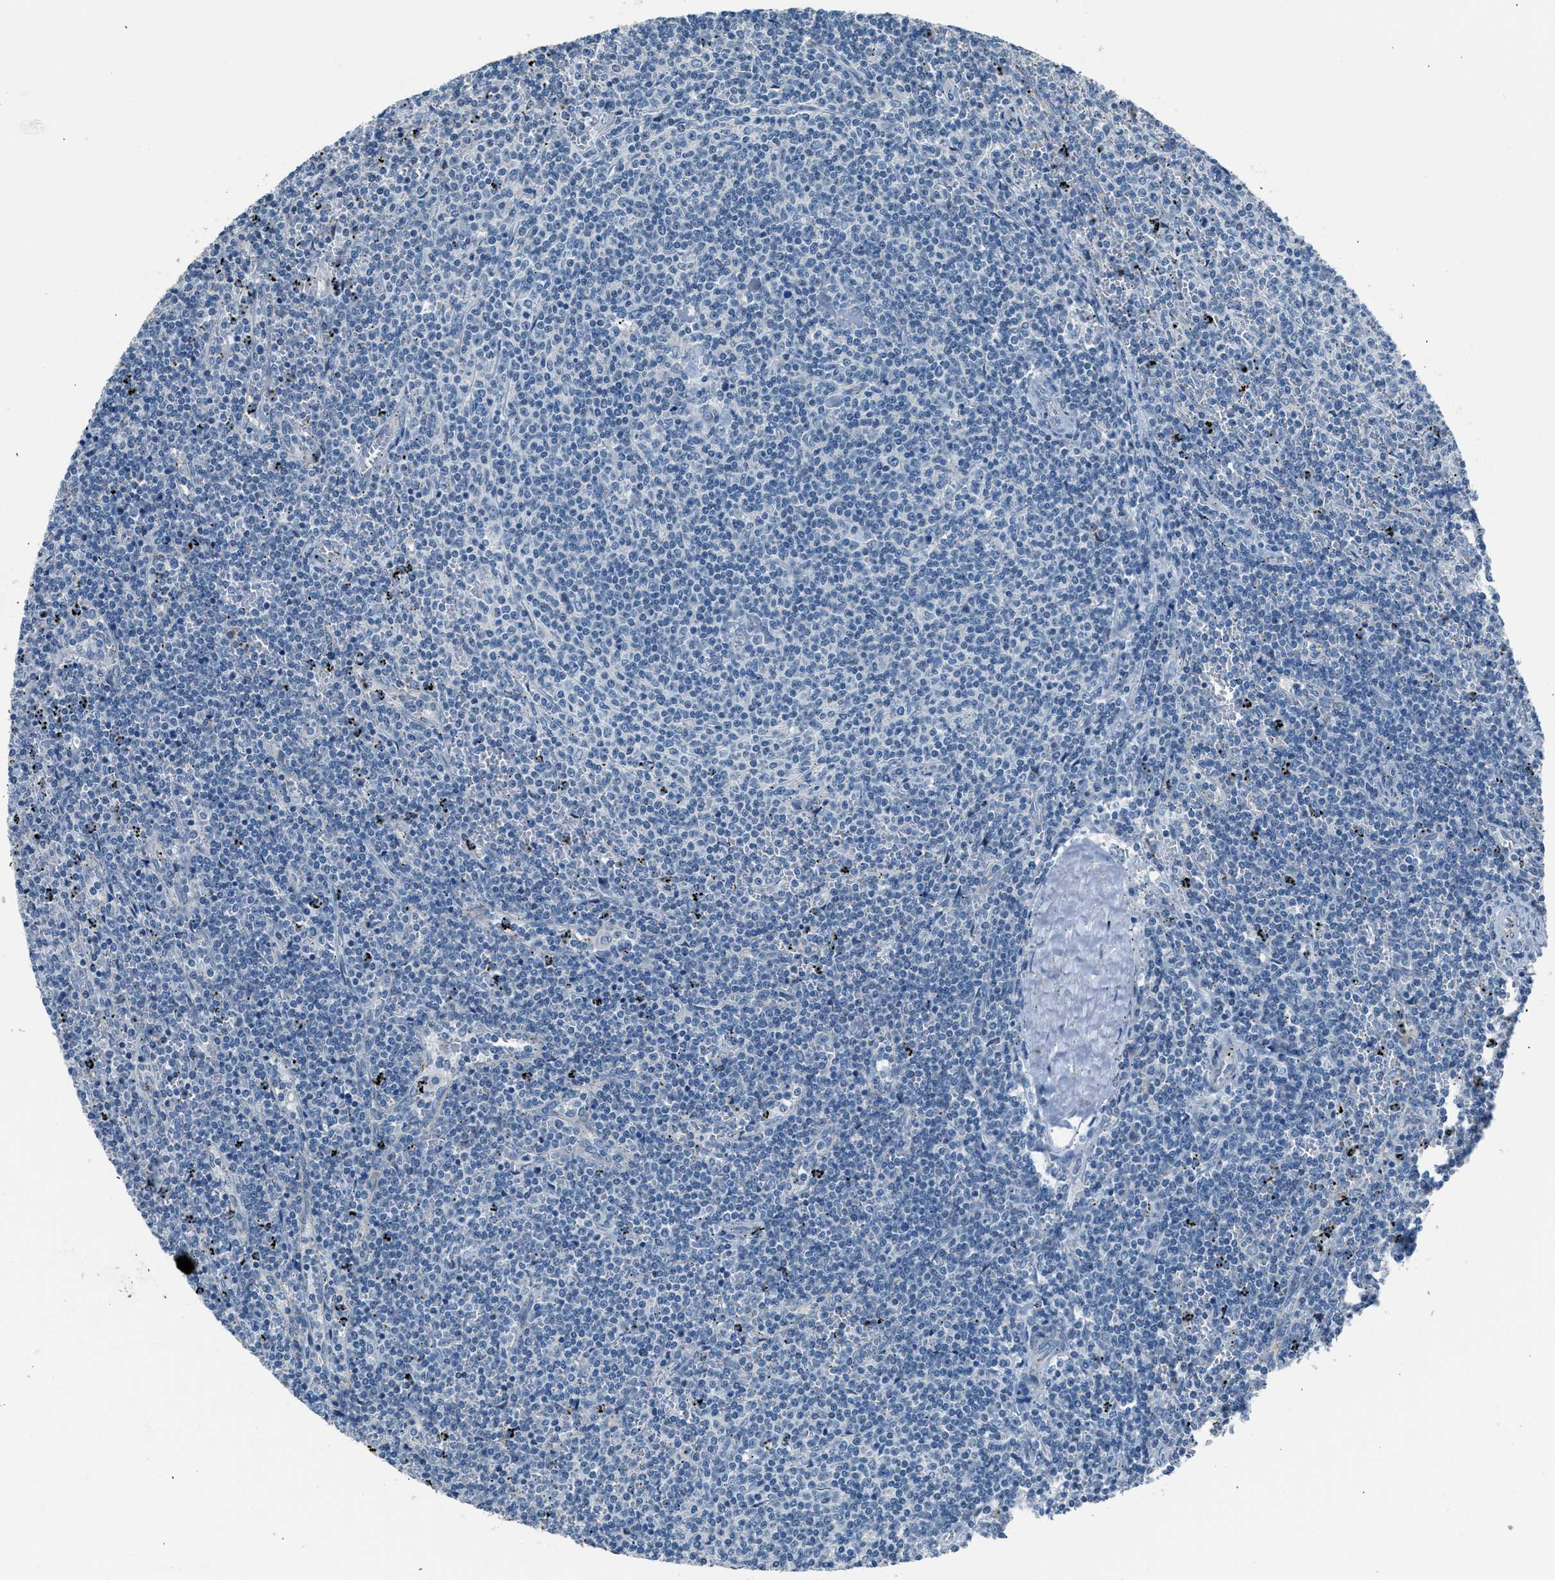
{"staining": {"intensity": "negative", "quantity": "none", "location": "none"}, "tissue": "lymphoma", "cell_type": "Tumor cells", "image_type": "cancer", "snomed": [{"axis": "morphology", "description": "Malignant lymphoma, non-Hodgkin's type, Low grade"}, {"axis": "topography", "description": "Spleen"}], "caption": "DAB (3,3'-diaminobenzidine) immunohistochemical staining of human malignant lymphoma, non-Hodgkin's type (low-grade) displays no significant positivity in tumor cells.", "gene": "RNF41", "patient": {"sex": "female", "age": 50}}